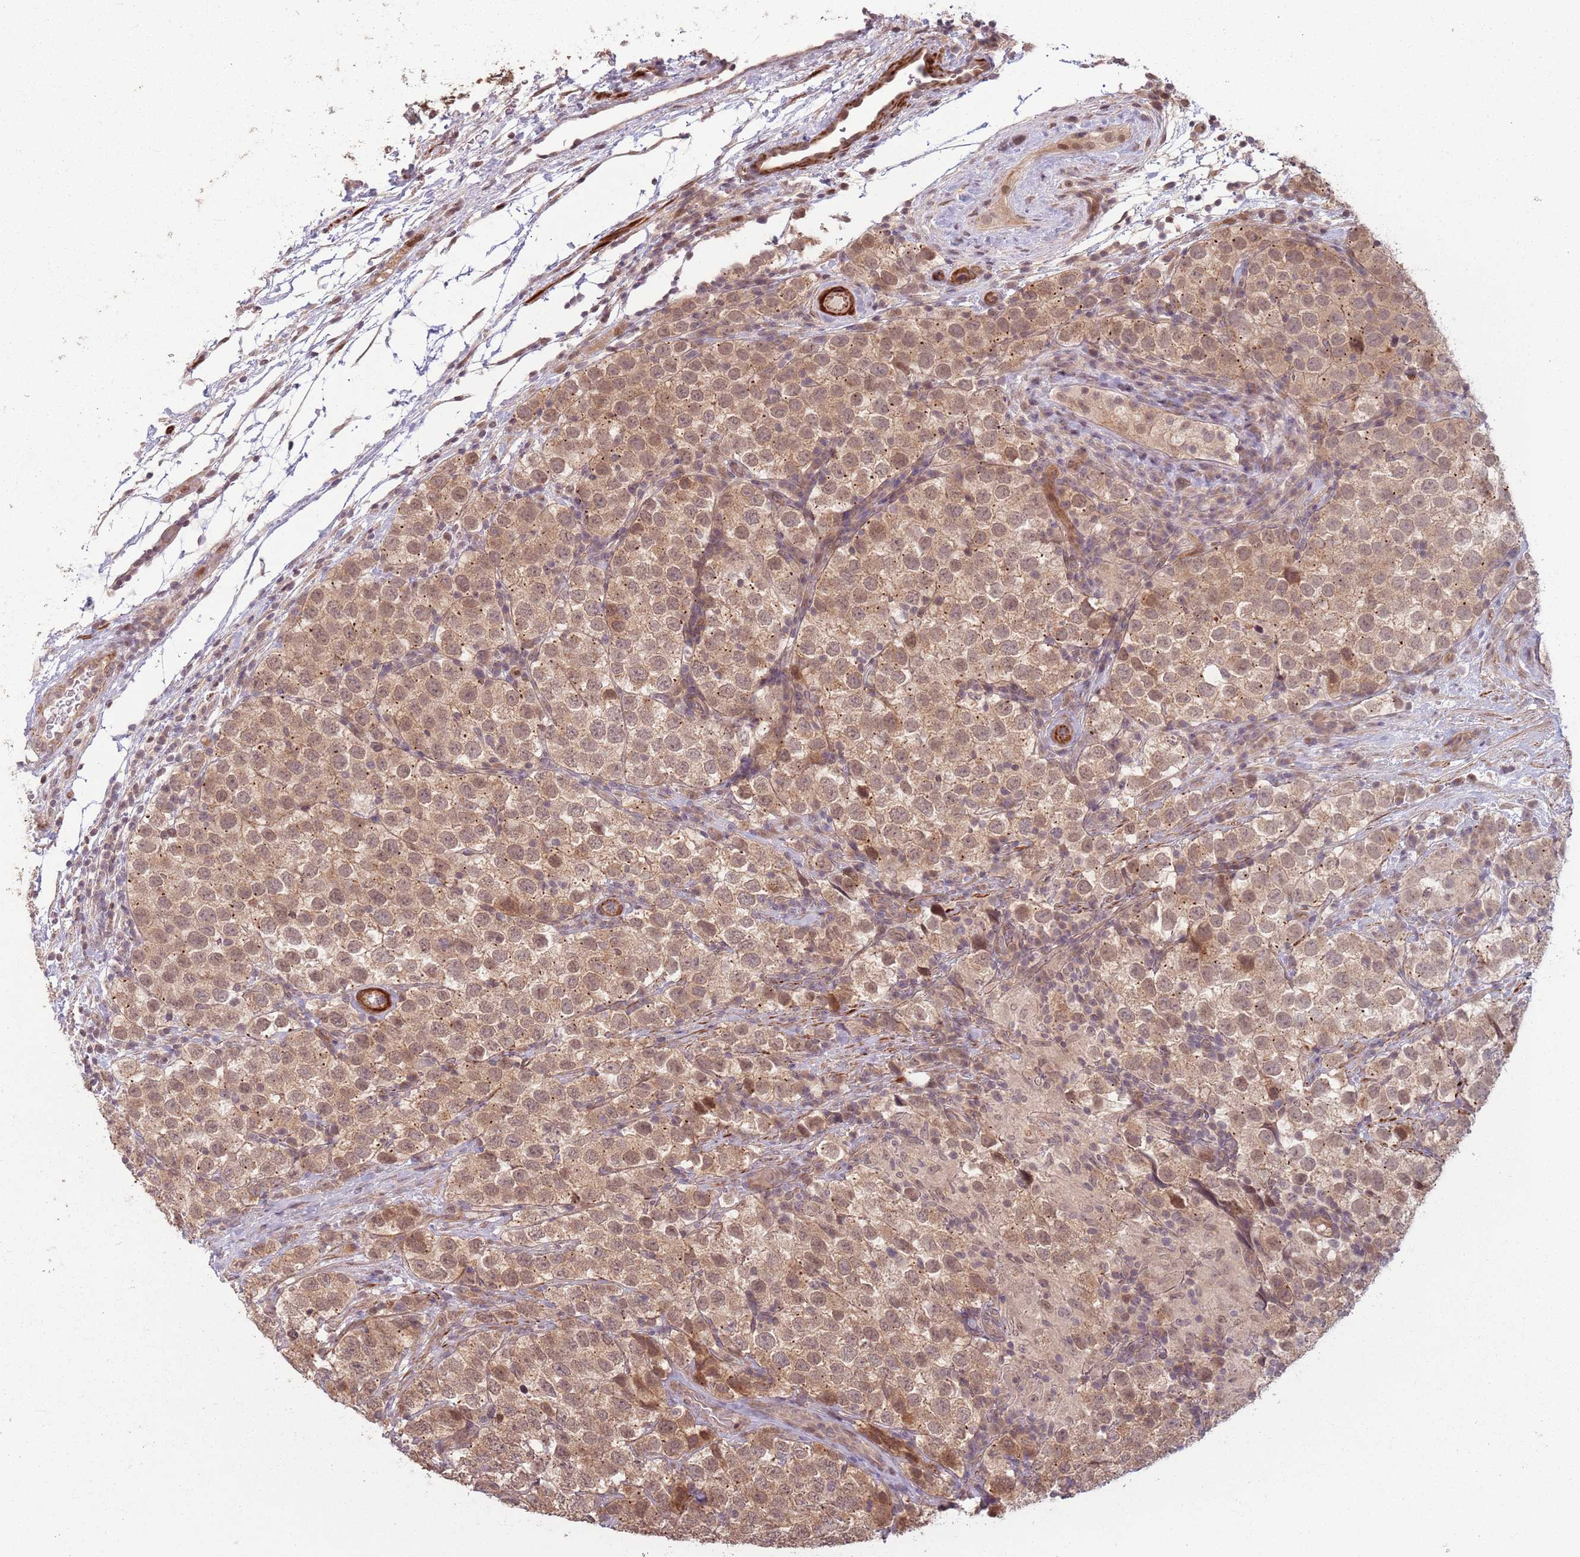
{"staining": {"intensity": "moderate", "quantity": ">75%", "location": "cytoplasmic/membranous,nuclear"}, "tissue": "testis cancer", "cell_type": "Tumor cells", "image_type": "cancer", "snomed": [{"axis": "morphology", "description": "Seminoma, NOS"}, {"axis": "topography", "description": "Testis"}], "caption": "A medium amount of moderate cytoplasmic/membranous and nuclear expression is appreciated in approximately >75% of tumor cells in testis cancer (seminoma) tissue.", "gene": "CCDC154", "patient": {"sex": "male", "age": 34}}